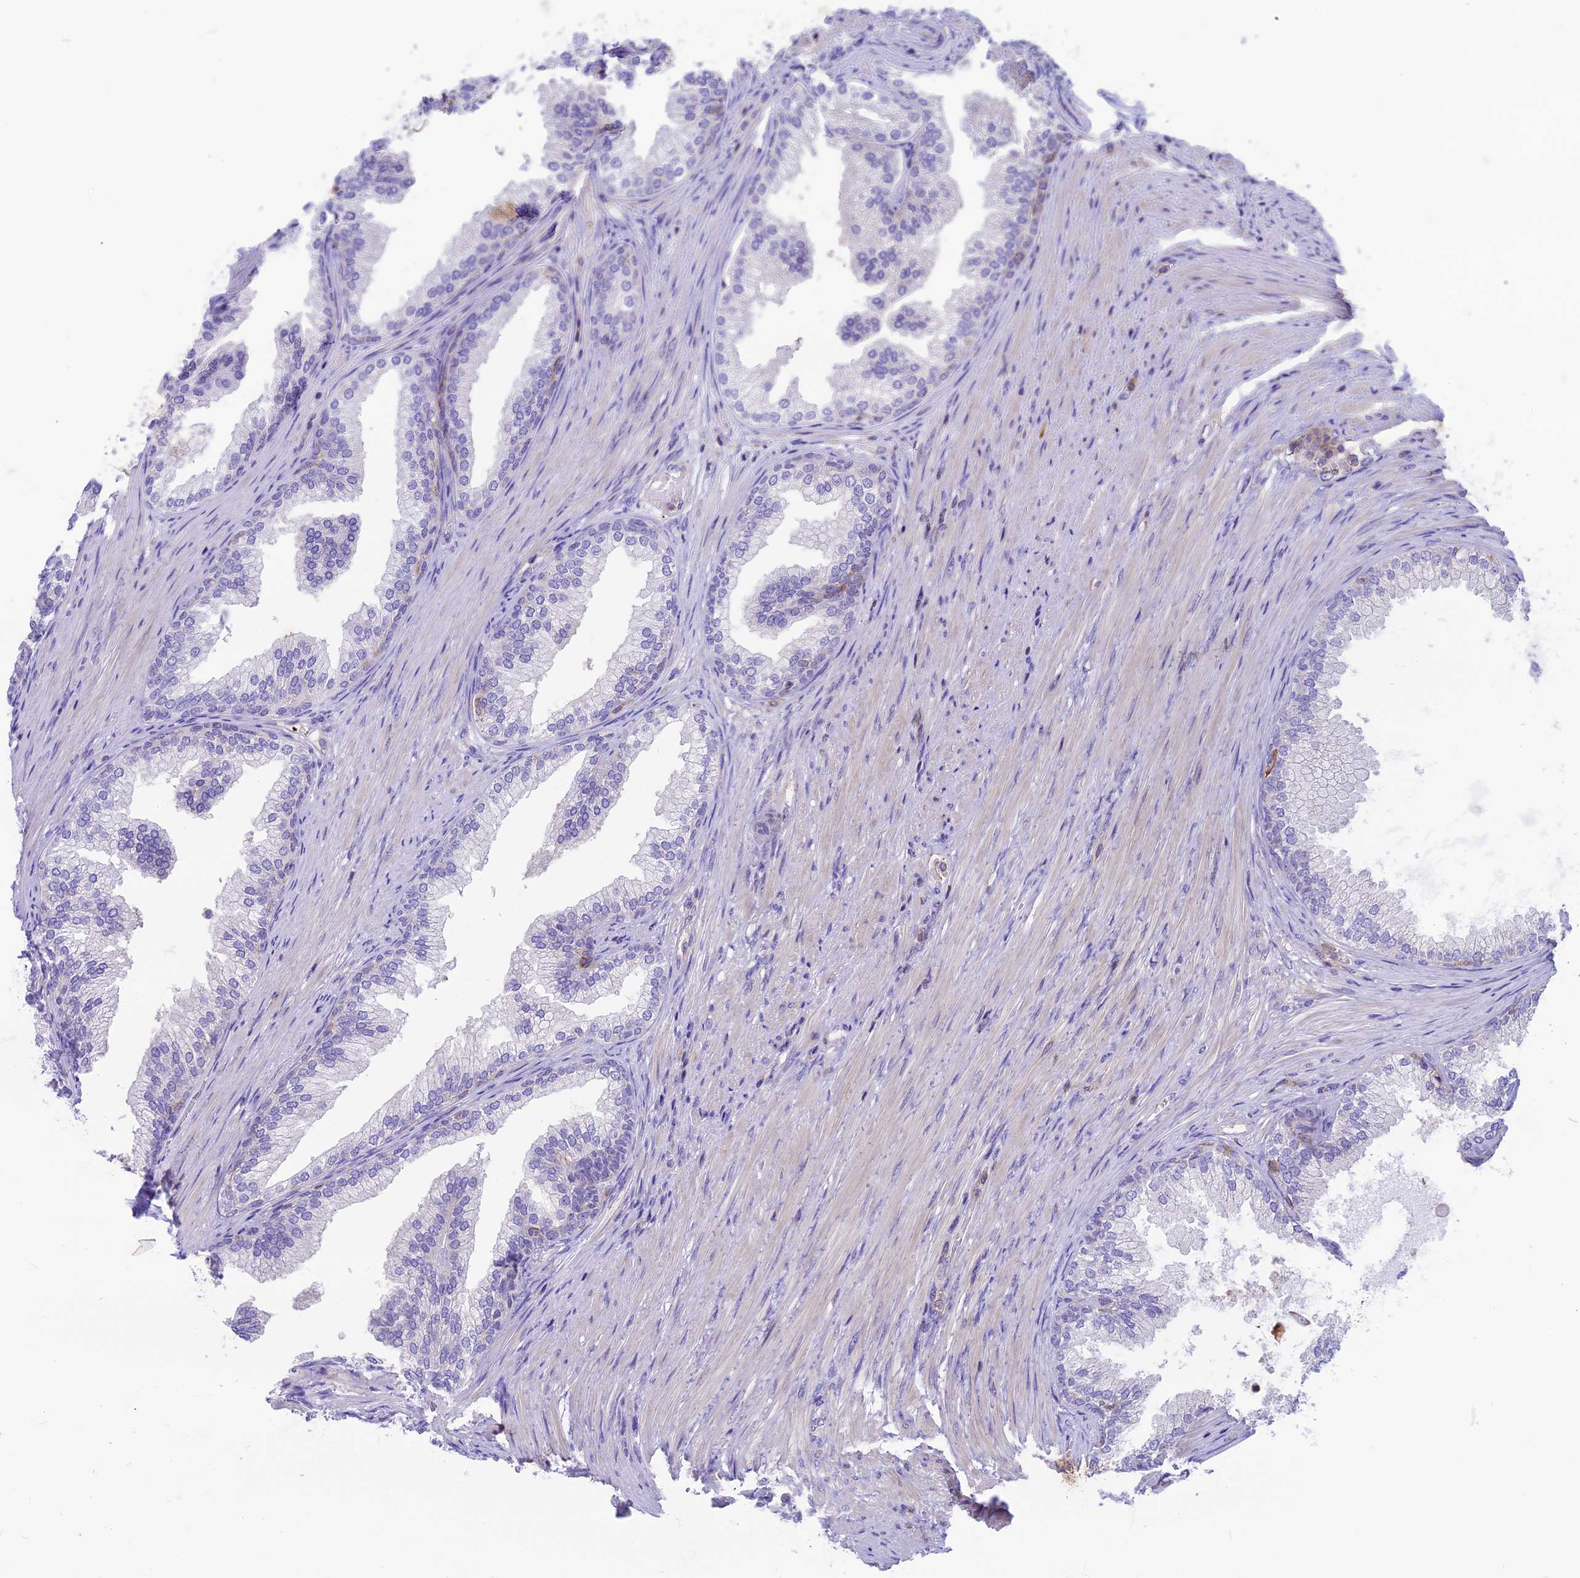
{"staining": {"intensity": "strong", "quantity": "<25%", "location": "cytoplasmic/membranous"}, "tissue": "prostate", "cell_type": "Glandular cells", "image_type": "normal", "snomed": [{"axis": "morphology", "description": "Normal tissue, NOS"}, {"axis": "topography", "description": "Prostate"}], "caption": "Immunohistochemical staining of benign human prostate demonstrates strong cytoplasmic/membranous protein positivity in about <25% of glandular cells.", "gene": "CDAN1", "patient": {"sex": "male", "age": 76}}